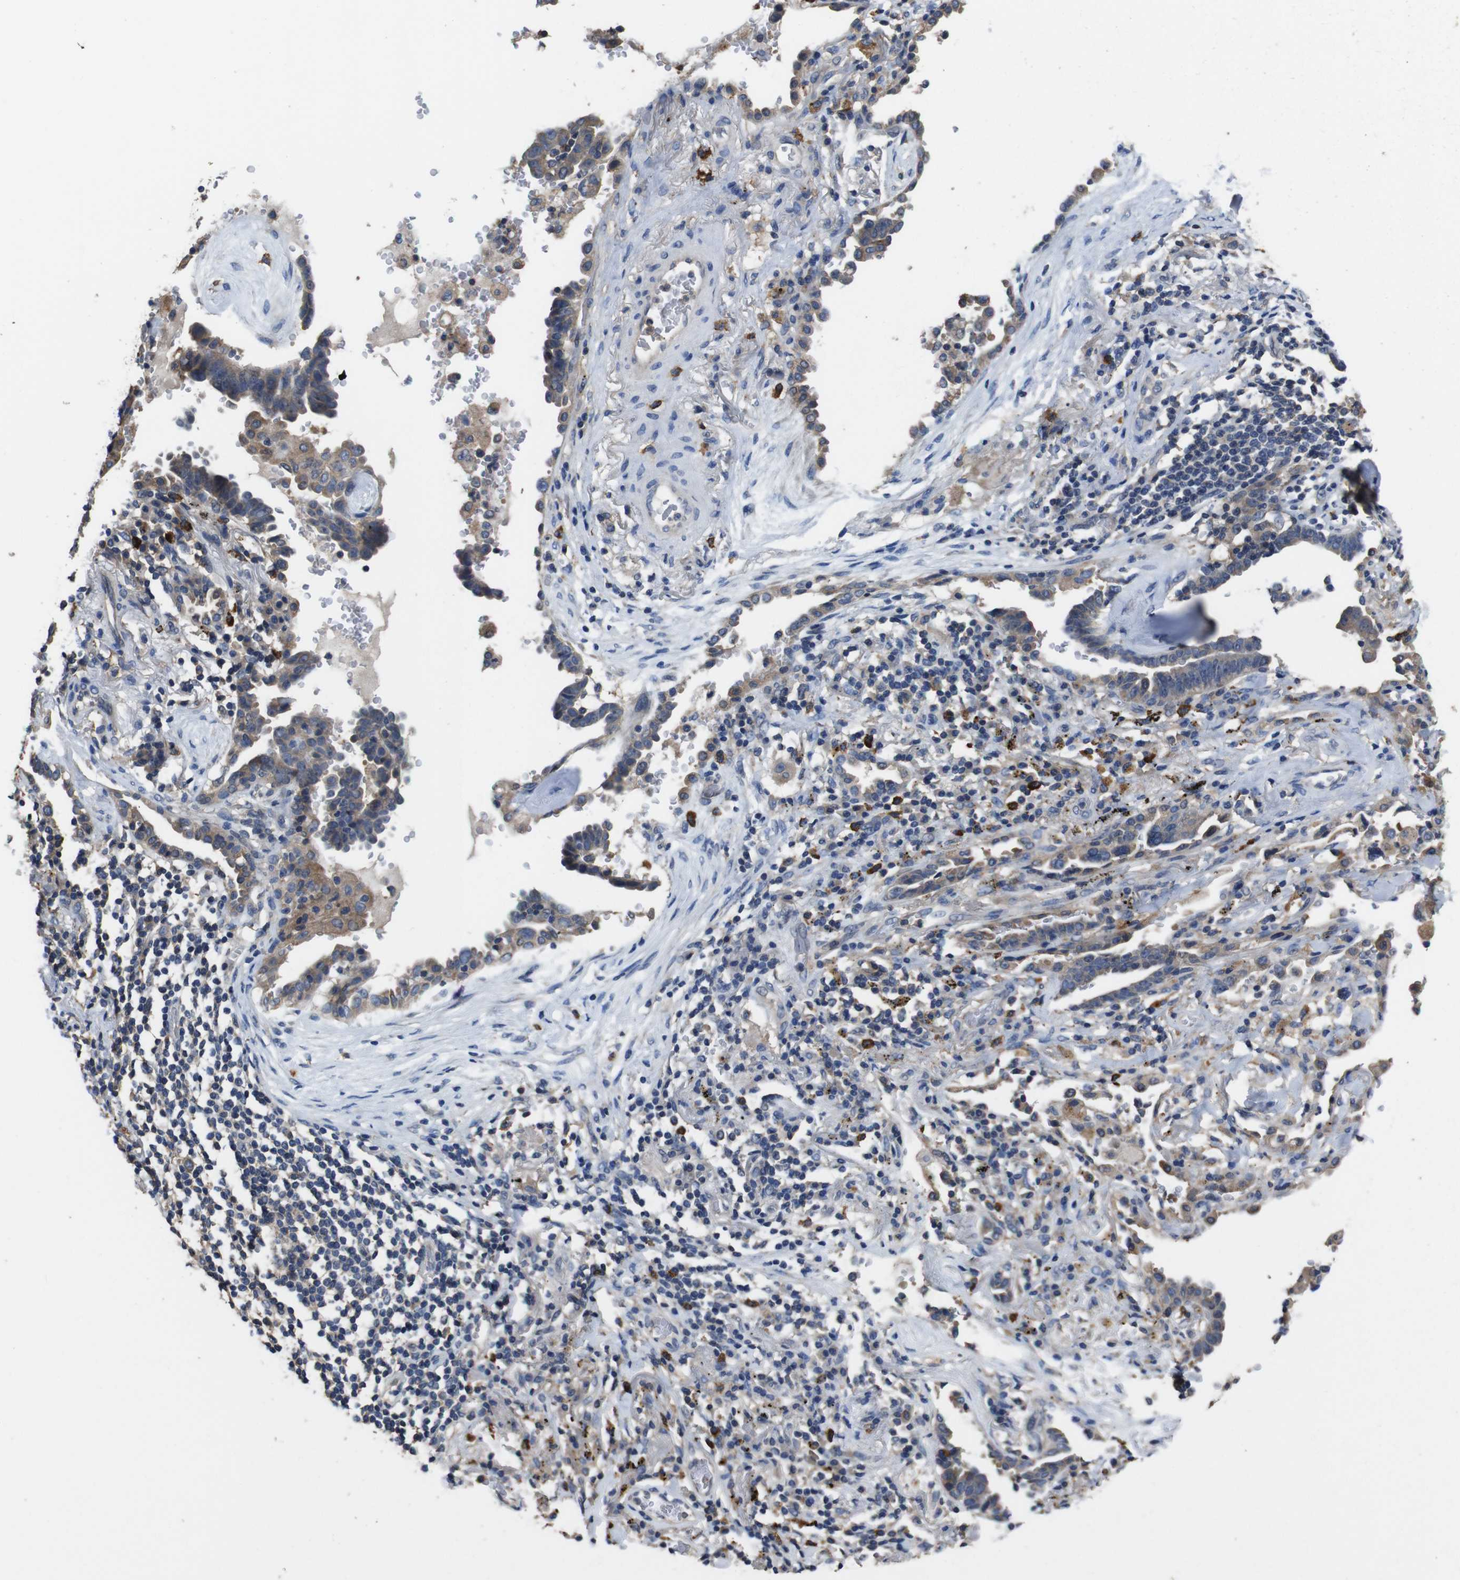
{"staining": {"intensity": "weak", "quantity": "<25%", "location": "cytoplasmic/membranous"}, "tissue": "lung cancer", "cell_type": "Tumor cells", "image_type": "cancer", "snomed": [{"axis": "morphology", "description": "Adenocarcinoma, NOS"}, {"axis": "topography", "description": "Lung"}], "caption": "Lung cancer (adenocarcinoma) was stained to show a protein in brown. There is no significant staining in tumor cells.", "gene": "GLIPR1", "patient": {"sex": "female", "age": 64}}